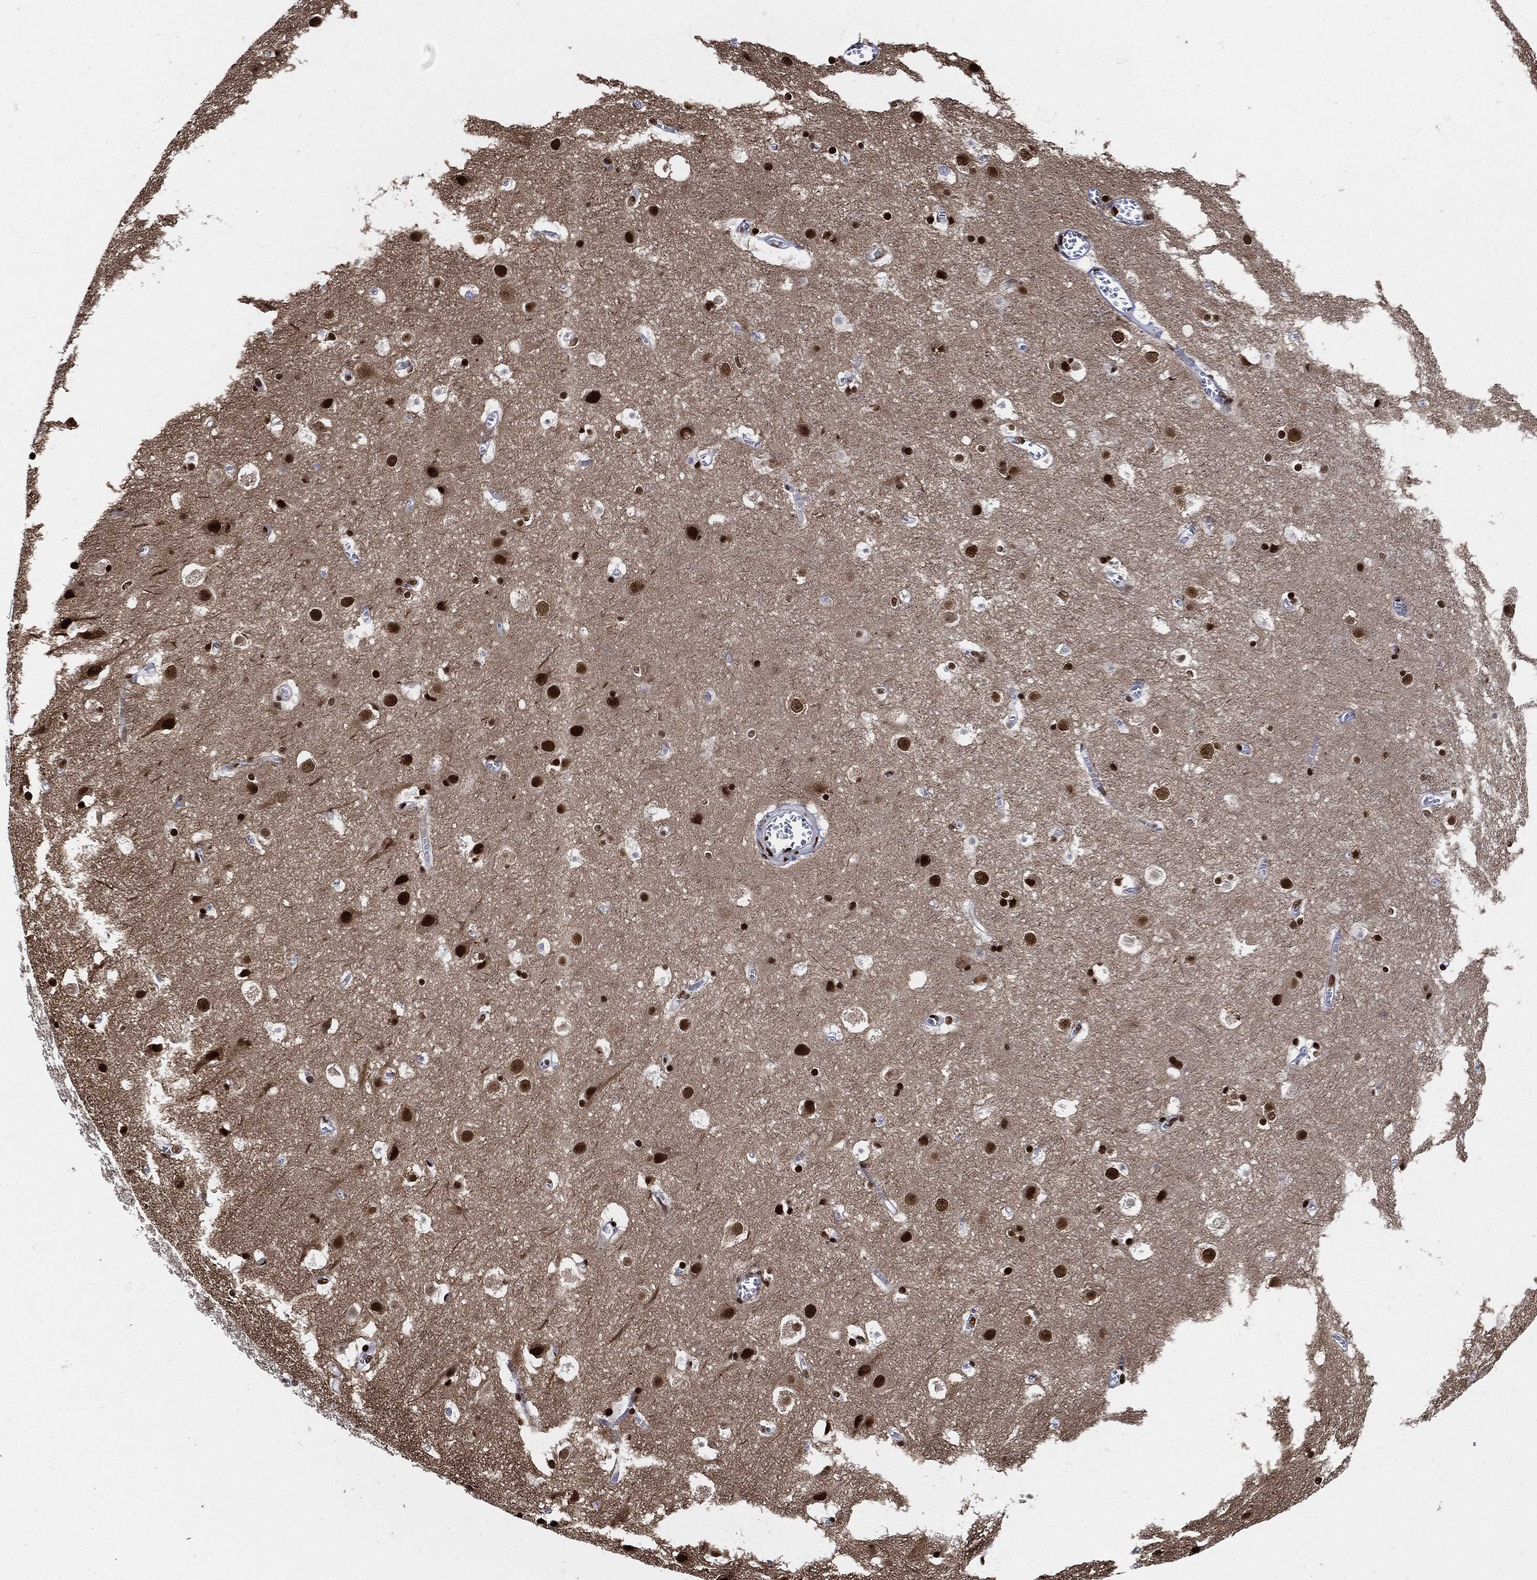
{"staining": {"intensity": "strong", "quantity": ">75%", "location": "nuclear"}, "tissue": "cerebral cortex", "cell_type": "Endothelial cells", "image_type": "normal", "snomed": [{"axis": "morphology", "description": "Normal tissue, NOS"}, {"axis": "topography", "description": "Cerebral cortex"}], "caption": "Immunohistochemistry image of benign cerebral cortex stained for a protein (brown), which exhibits high levels of strong nuclear expression in about >75% of endothelial cells.", "gene": "RECQL", "patient": {"sex": "male", "age": 59}}